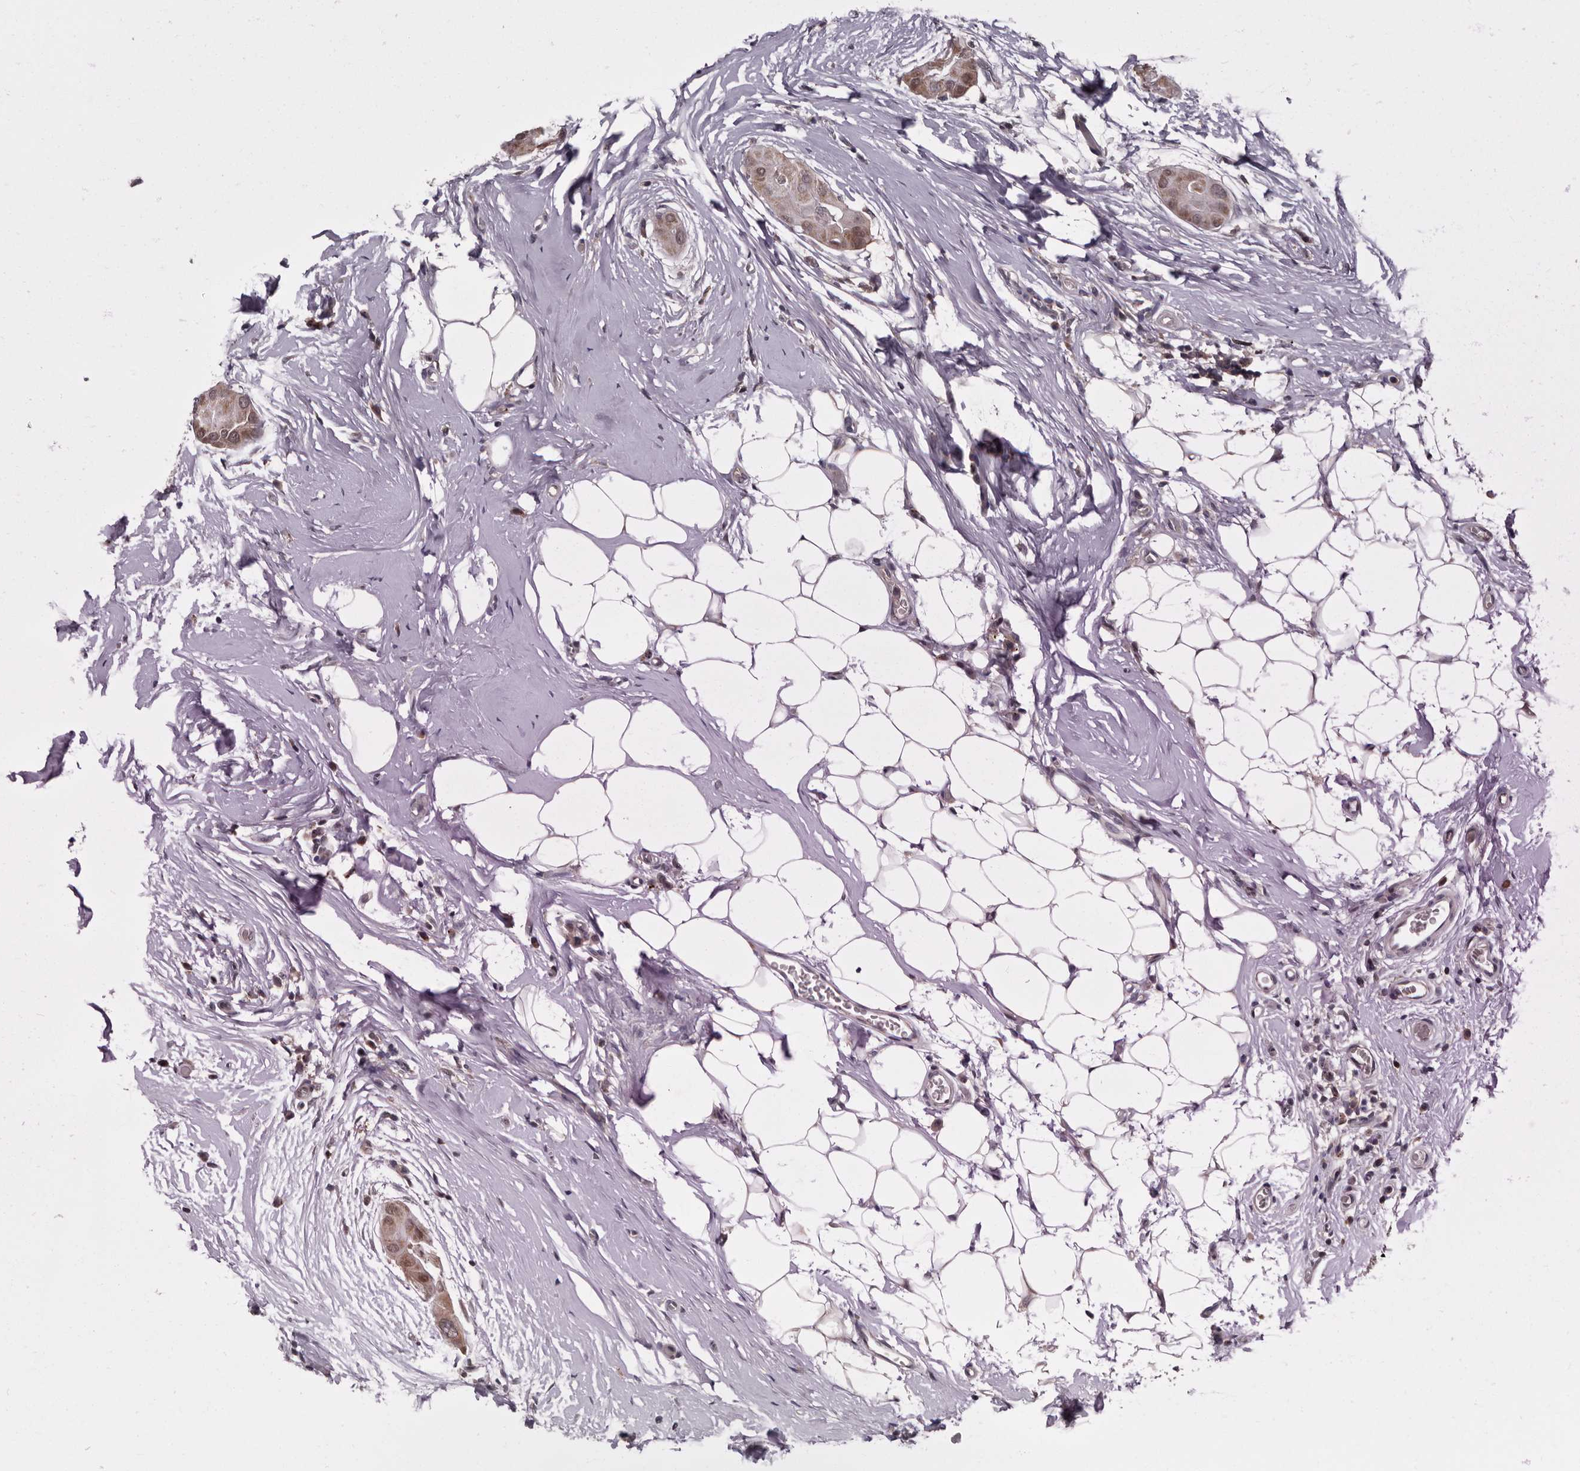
{"staining": {"intensity": "moderate", "quantity": ">75%", "location": "cytoplasmic/membranous,nuclear"}, "tissue": "thyroid cancer", "cell_type": "Tumor cells", "image_type": "cancer", "snomed": [{"axis": "morphology", "description": "Papillary adenocarcinoma, NOS"}, {"axis": "topography", "description": "Thyroid gland"}], "caption": "Thyroid papillary adenocarcinoma tissue reveals moderate cytoplasmic/membranous and nuclear staining in about >75% of tumor cells", "gene": "MOGAT2", "patient": {"sex": "male", "age": 33}}